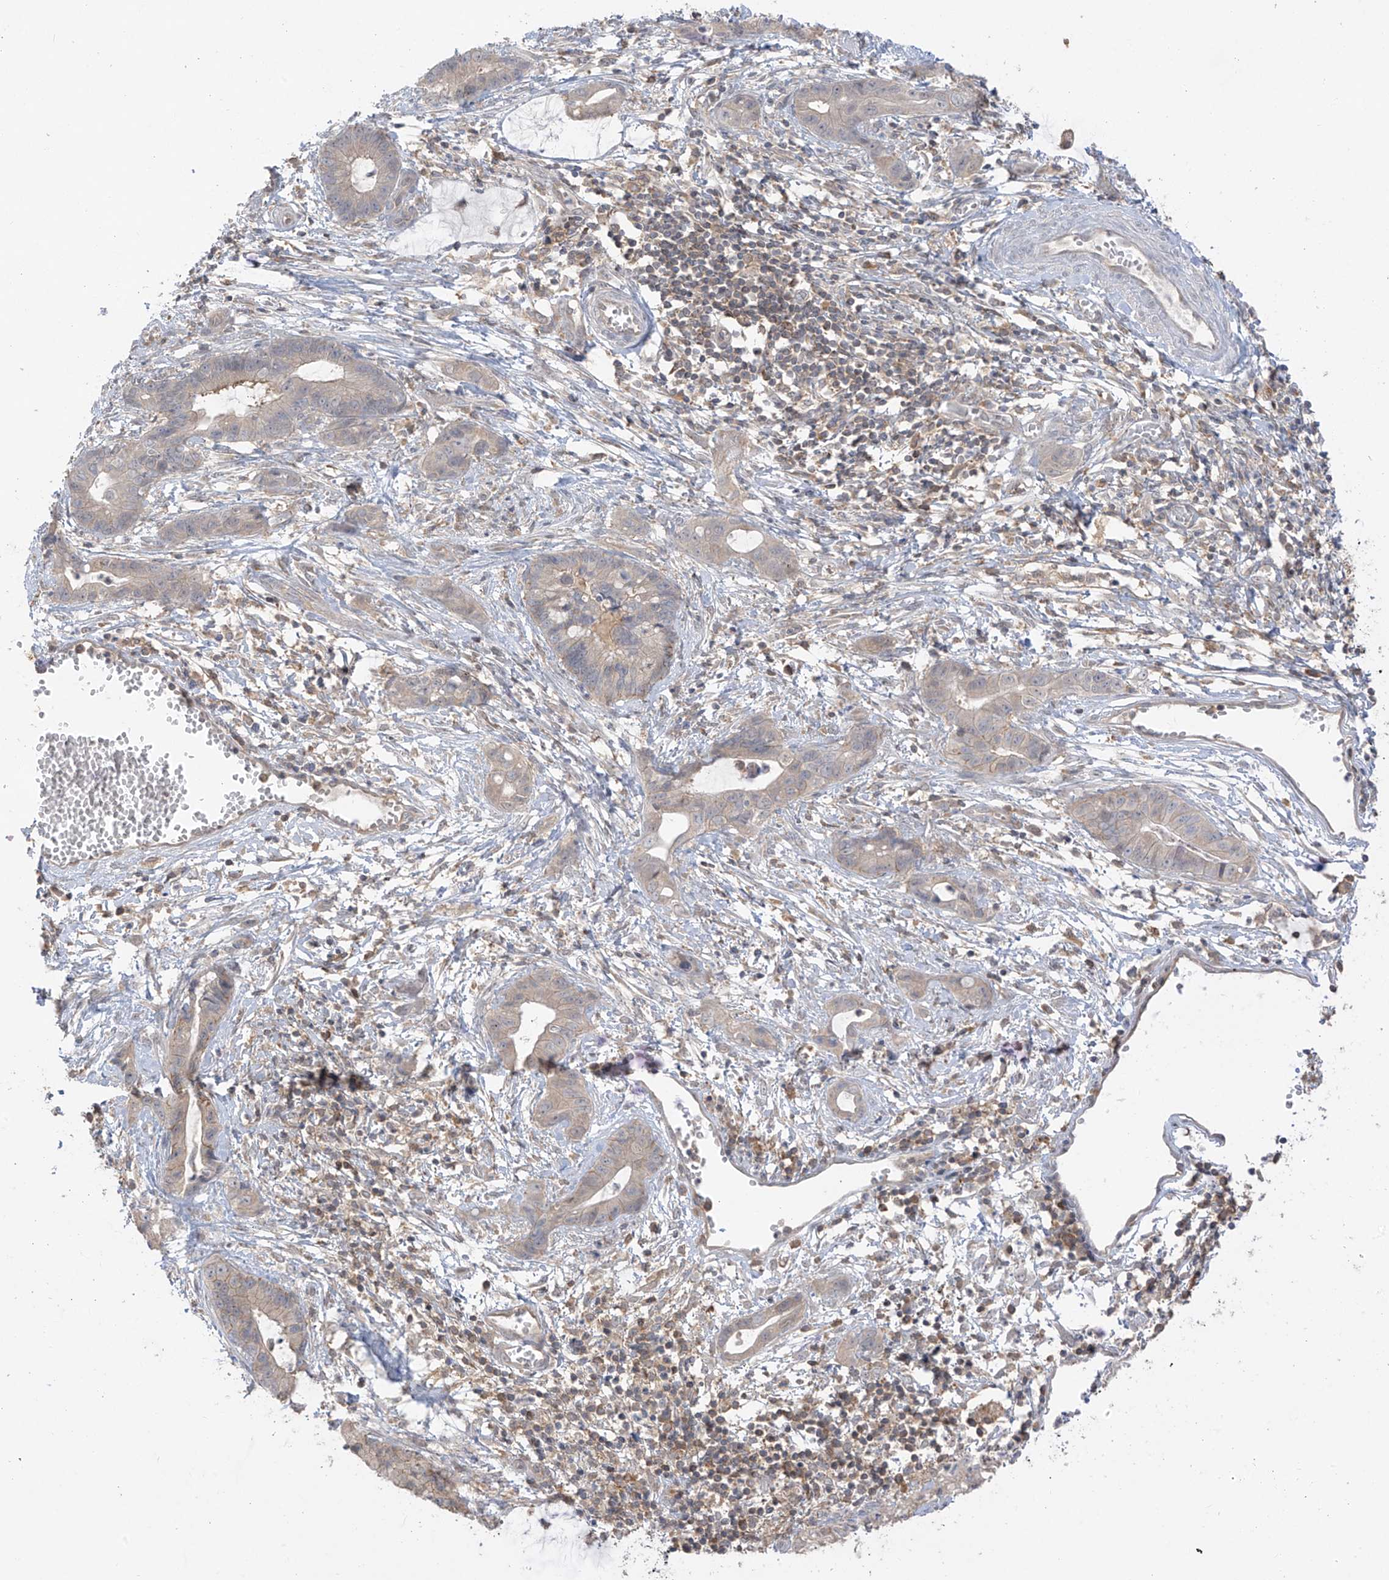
{"staining": {"intensity": "weak", "quantity": "25%-75%", "location": "cytoplasmic/membranous"}, "tissue": "cervical cancer", "cell_type": "Tumor cells", "image_type": "cancer", "snomed": [{"axis": "morphology", "description": "Adenocarcinoma, NOS"}, {"axis": "topography", "description": "Cervix"}], "caption": "Immunohistochemical staining of adenocarcinoma (cervical) shows low levels of weak cytoplasmic/membranous staining in about 25%-75% of tumor cells.", "gene": "ANGEL2", "patient": {"sex": "female", "age": 44}}